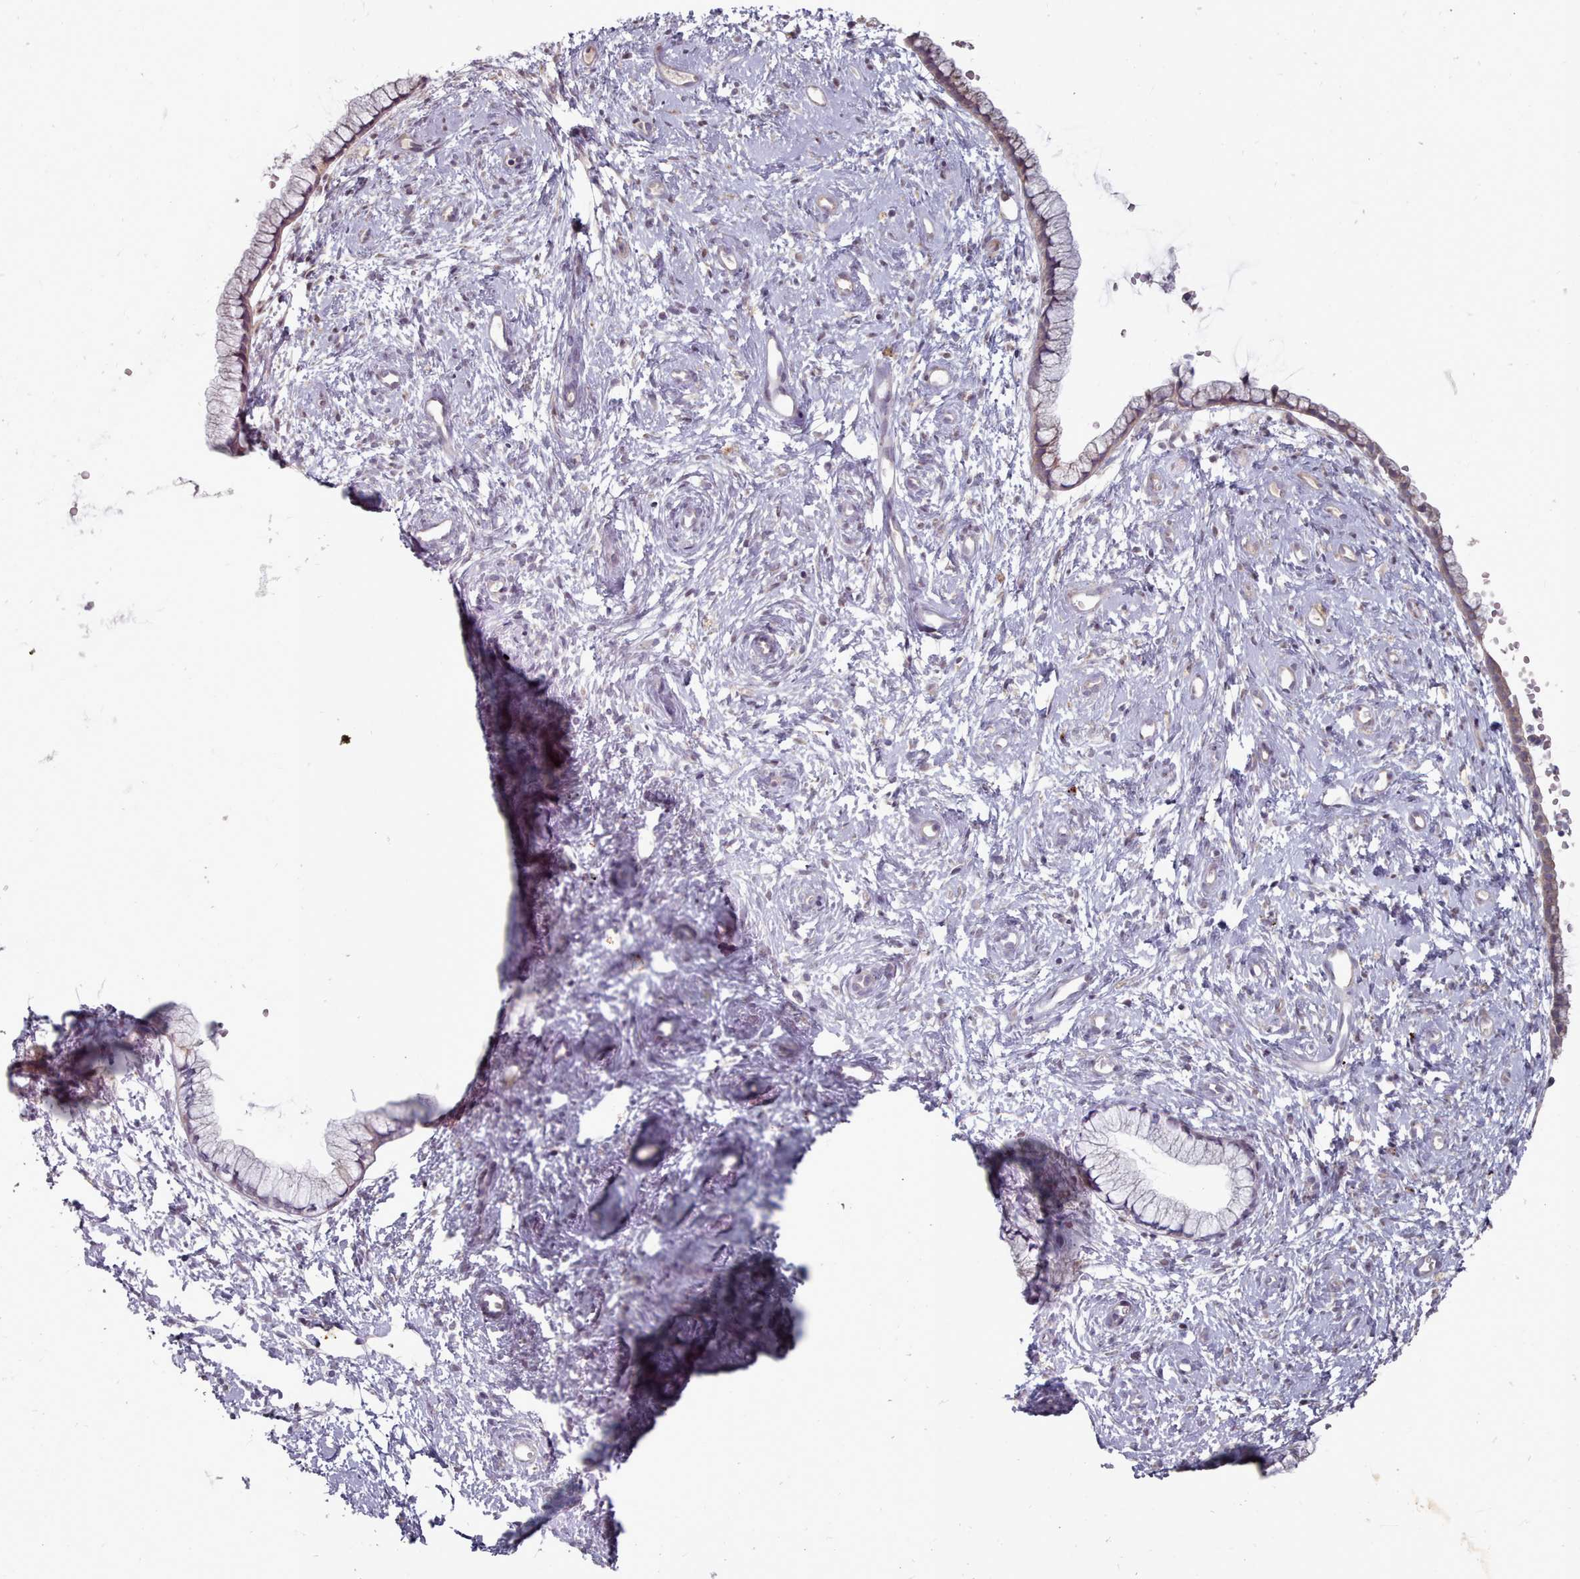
{"staining": {"intensity": "weak", "quantity": "<25%", "location": "cytoplasmic/membranous"}, "tissue": "cervix", "cell_type": "Glandular cells", "image_type": "normal", "snomed": [{"axis": "morphology", "description": "Normal tissue, NOS"}, {"axis": "topography", "description": "Cervix"}], "caption": "This photomicrograph is of benign cervix stained with immunohistochemistry (IHC) to label a protein in brown with the nuclei are counter-stained blue. There is no staining in glandular cells.", "gene": "ACKR3", "patient": {"sex": "female", "age": 57}}